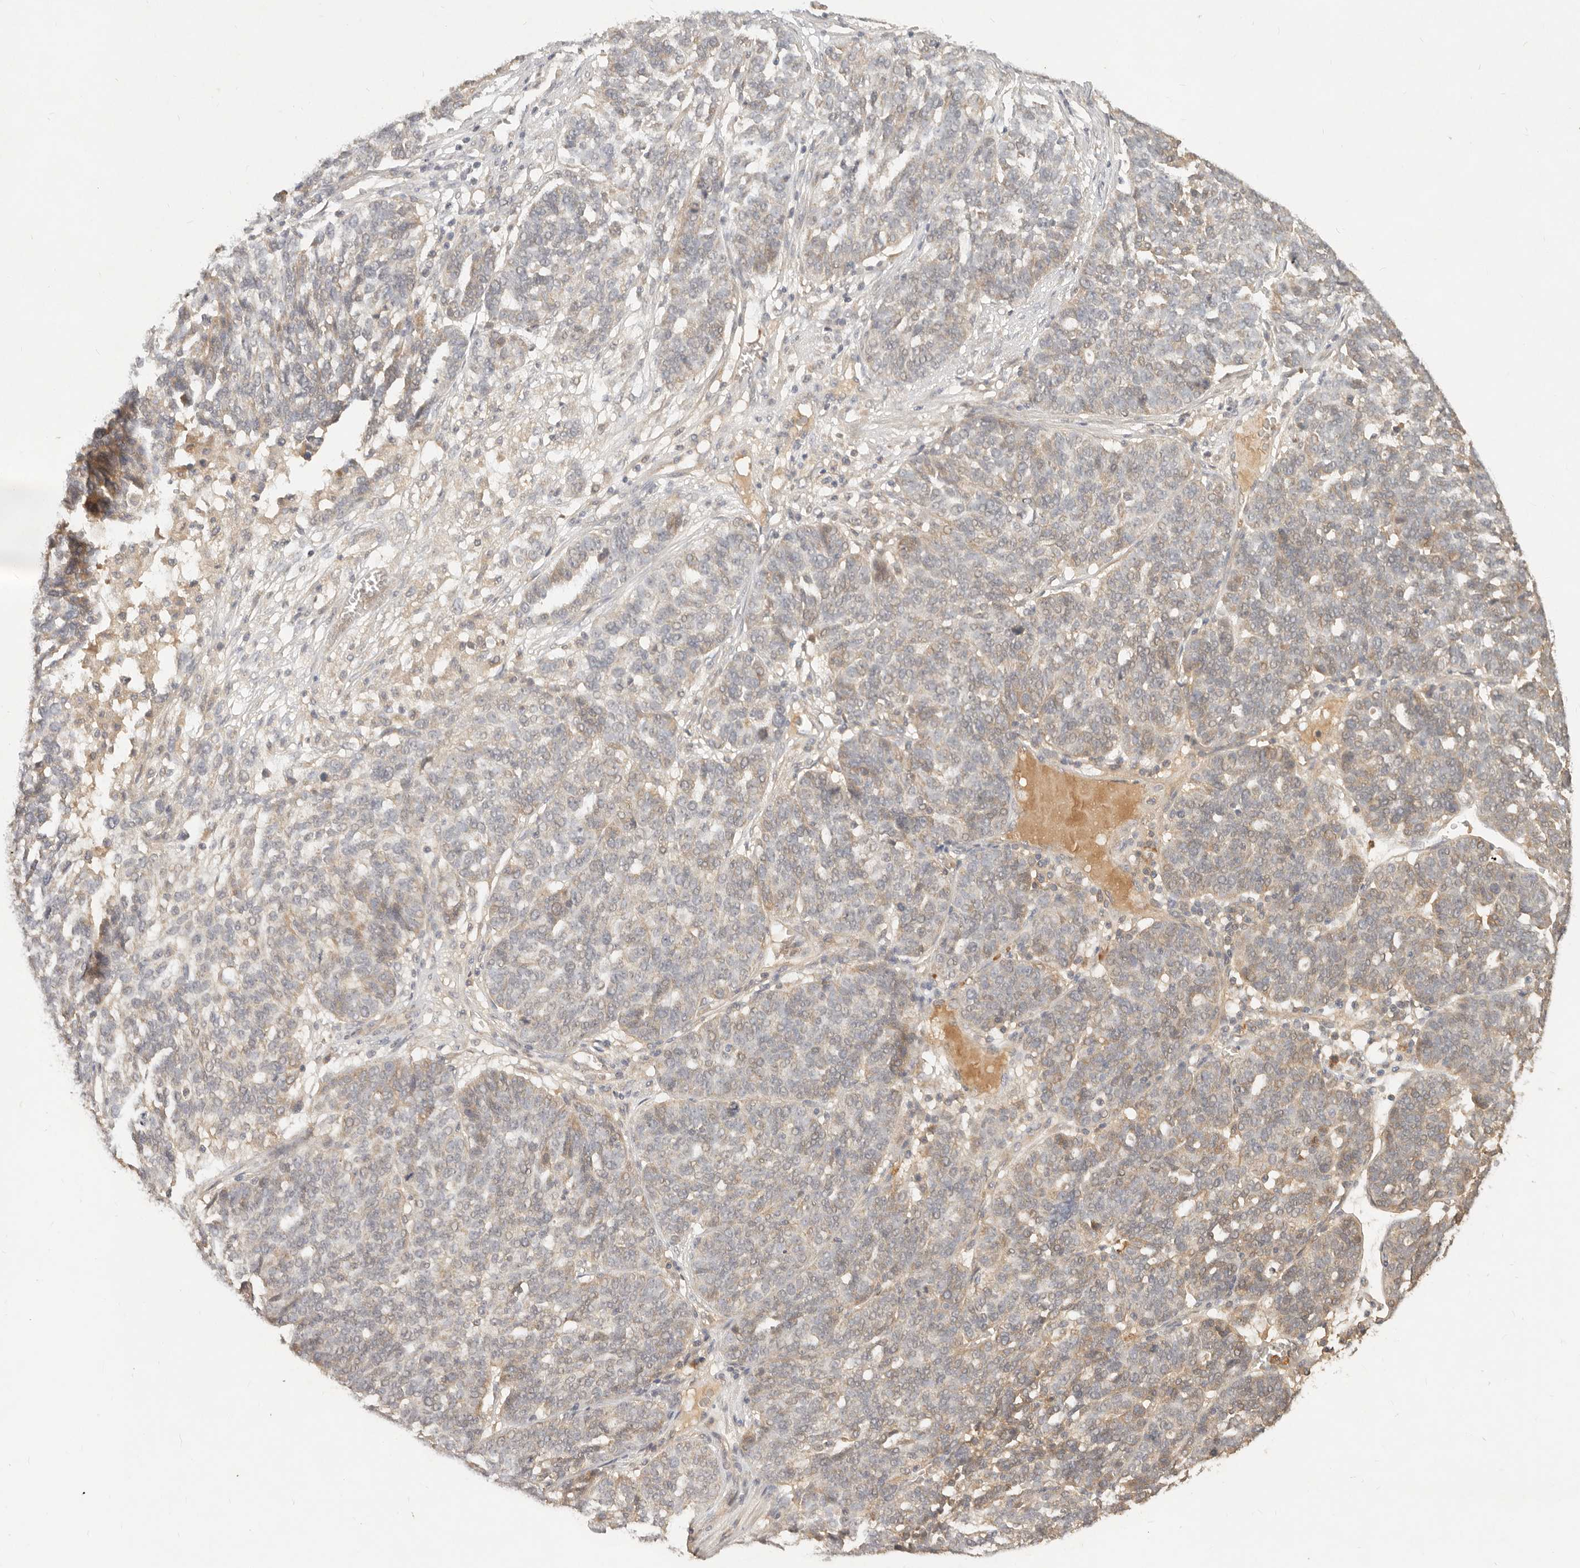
{"staining": {"intensity": "moderate", "quantity": "<25%", "location": "cytoplasmic/membranous"}, "tissue": "ovarian cancer", "cell_type": "Tumor cells", "image_type": "cancer", "snomed": [{"axis": "morphology", "description": "Cystadenocarcinoma, serous, NOS"}, {"axis": "topography", "description": "Ovary"}], "caption": "Immunohistochemical staining of serous cystadenocarcinoma (ovarian) shows low levels of moderate cytoplasmic/membranous expression in approximately <25% of tumor cells.", "gene": "FREM2", "patient": {"sex": "female", "age": 59}}